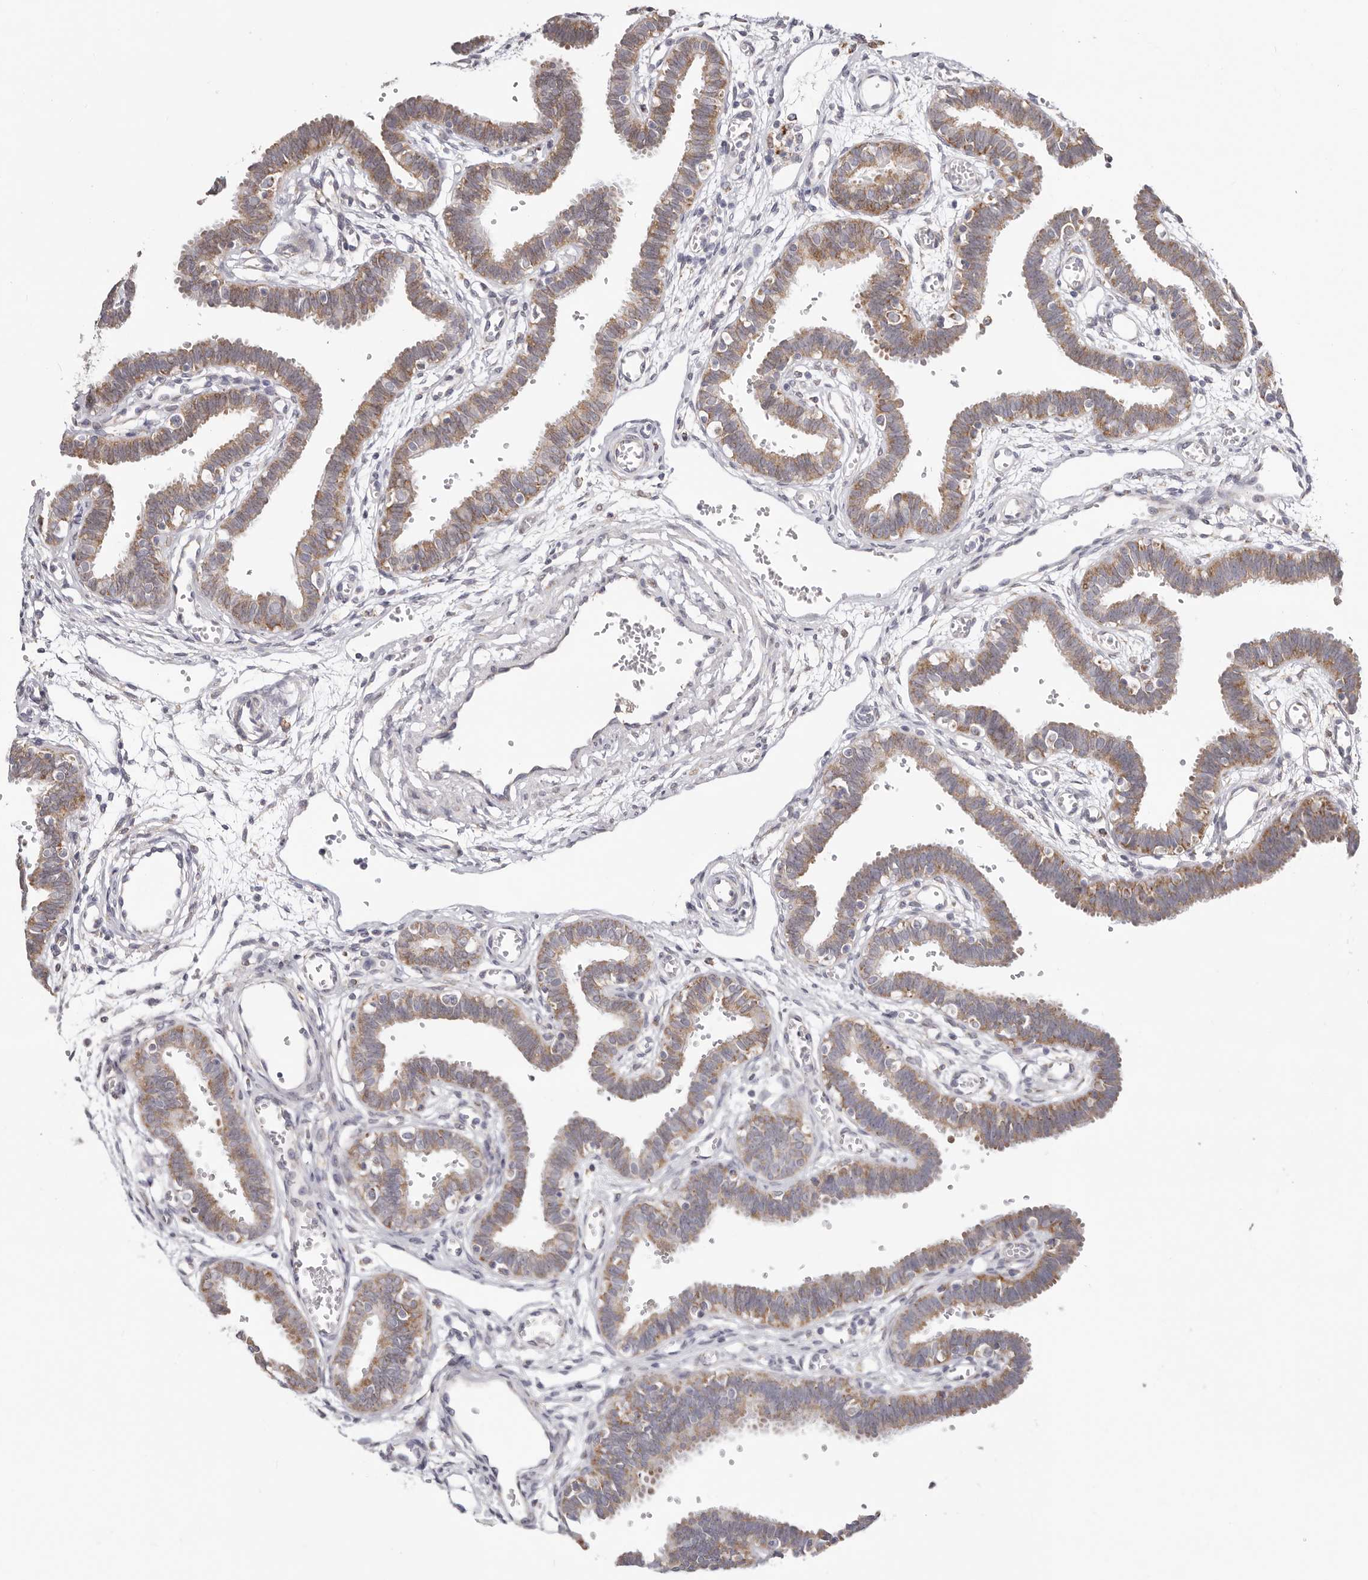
{"staining": {"intensity": "moderate", "quantity": "<25%", "location": "cytoplasmic/membranous"}, "tissue": "fallopian tube", "cell_type": "Glandular cells", "image_type": "normal", "snomed": [{"axis": "morphology", "description": "Normal tissue, NOS"}, {"axis": "topography", "description": "Fallopian tube"}, {"axis": "topography", "description": "Placenta"}], "caption": "An immunohistochemistry (IHC) photomicrograph of benign tissue is shown. Protein staining in brown highlights moderate cytoplasmic/membranous positivity in fallopian tube within glandular cells.", "gene": "IL32", "patient": {"sex": "female", "age": 32}}